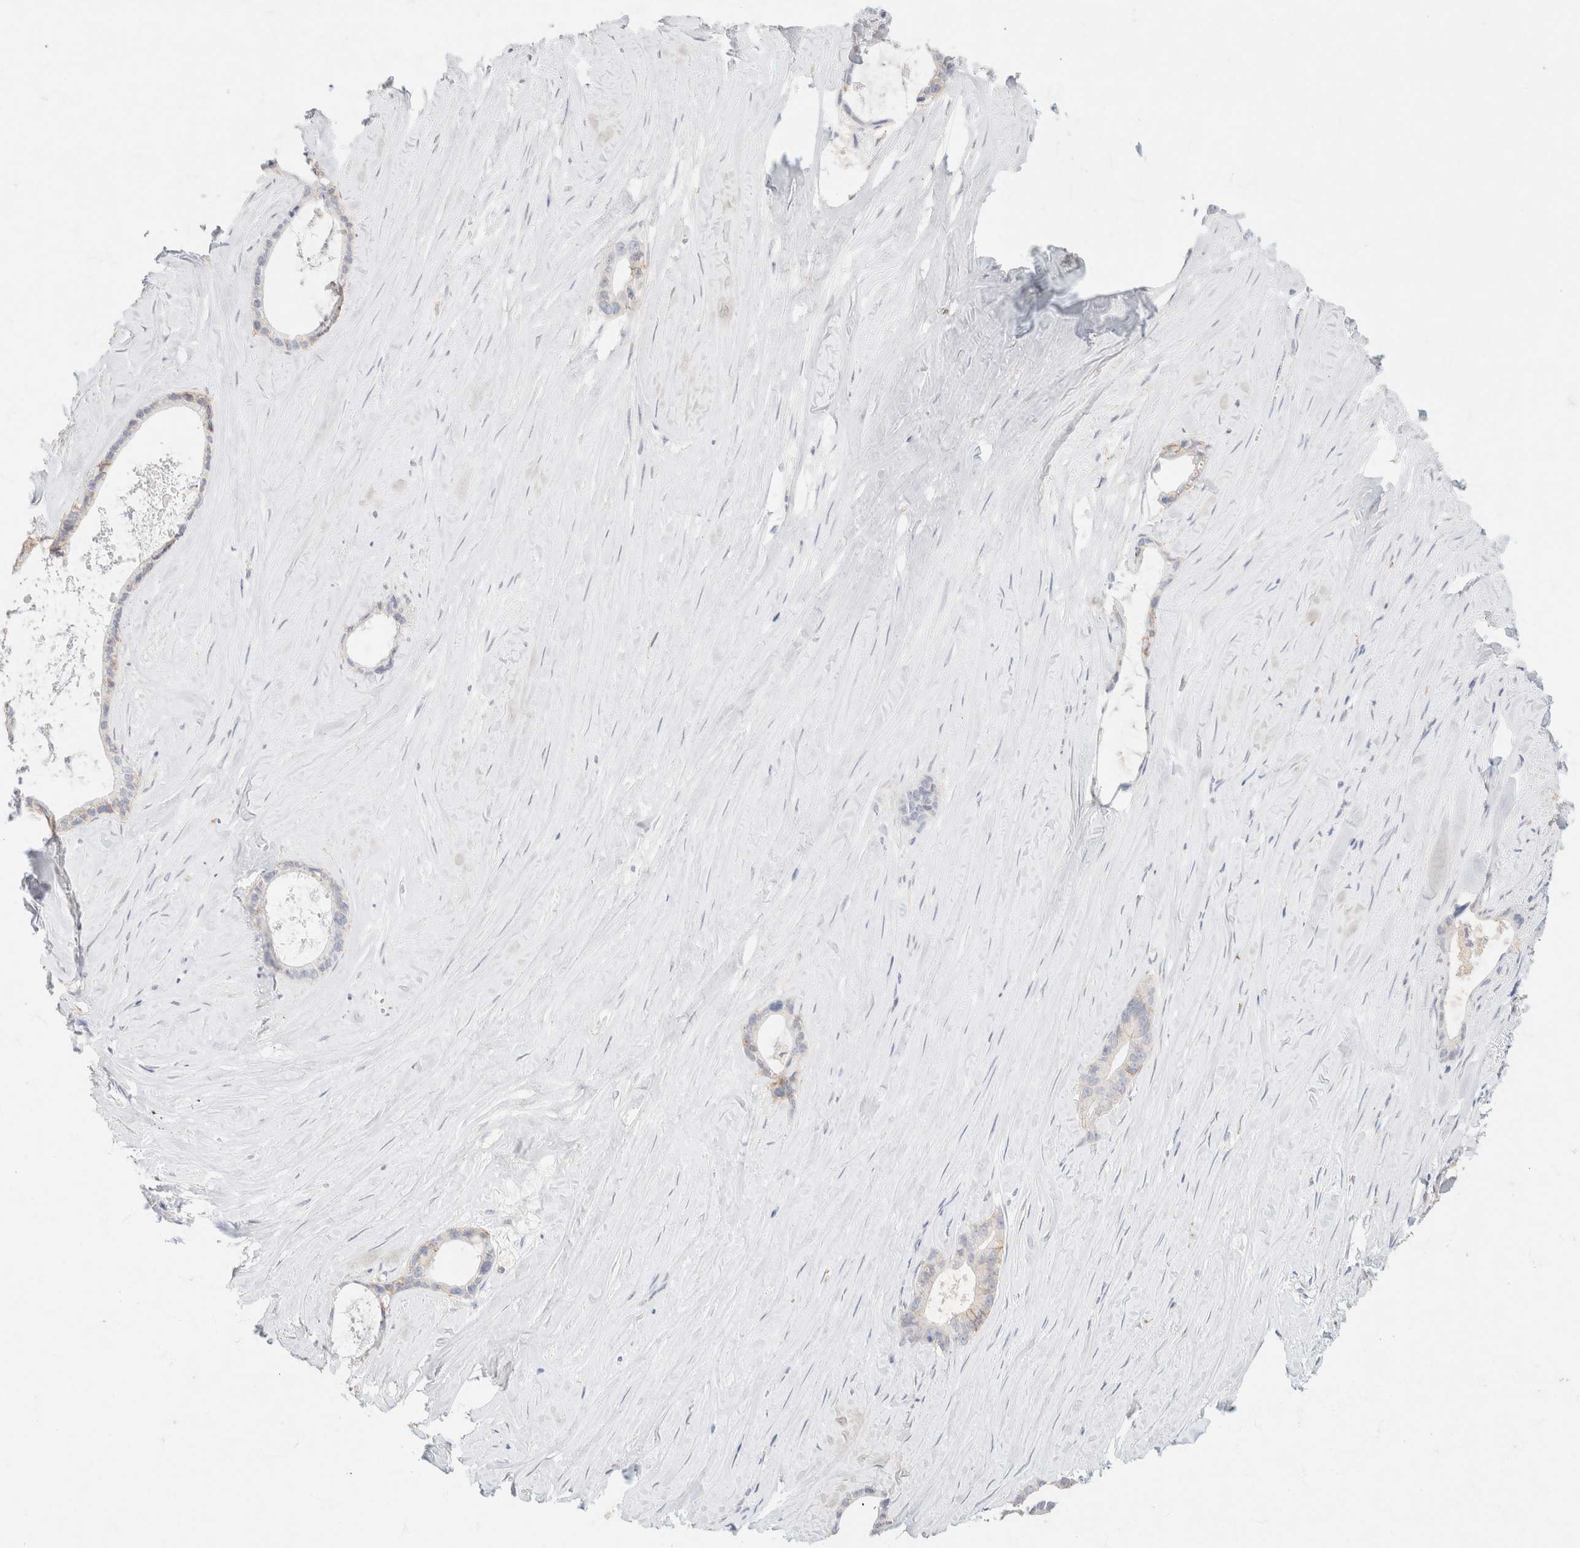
{"staining": {"intensity": "weak", "quantity": "<25%", "location": "cytoplasmic/membranous"}, "tissue": "liver cancer", "cell_type": "Tumor cells", "image_type": "cancer", "snomed": [{"axis": "morphology", "description": "Cholangiocarcinoma"}, {"axis": "topography", "description": "Liver"}], "caption": "This photomicrograph is of cholangiocarcinoma (liver) stained with IHC to label a protein in brown with the nuclei are counter-stained blue. There is no positivity in tumor cells. Brightfield microscopy of immunohistochemistry (IHC) stained with DAB (3,3'-diaminobenzidine) (brown) and hematoxylin (blue), captured at high magnification.", "gene": "CA12", "patient": {"sex": "female", "age": 55}}